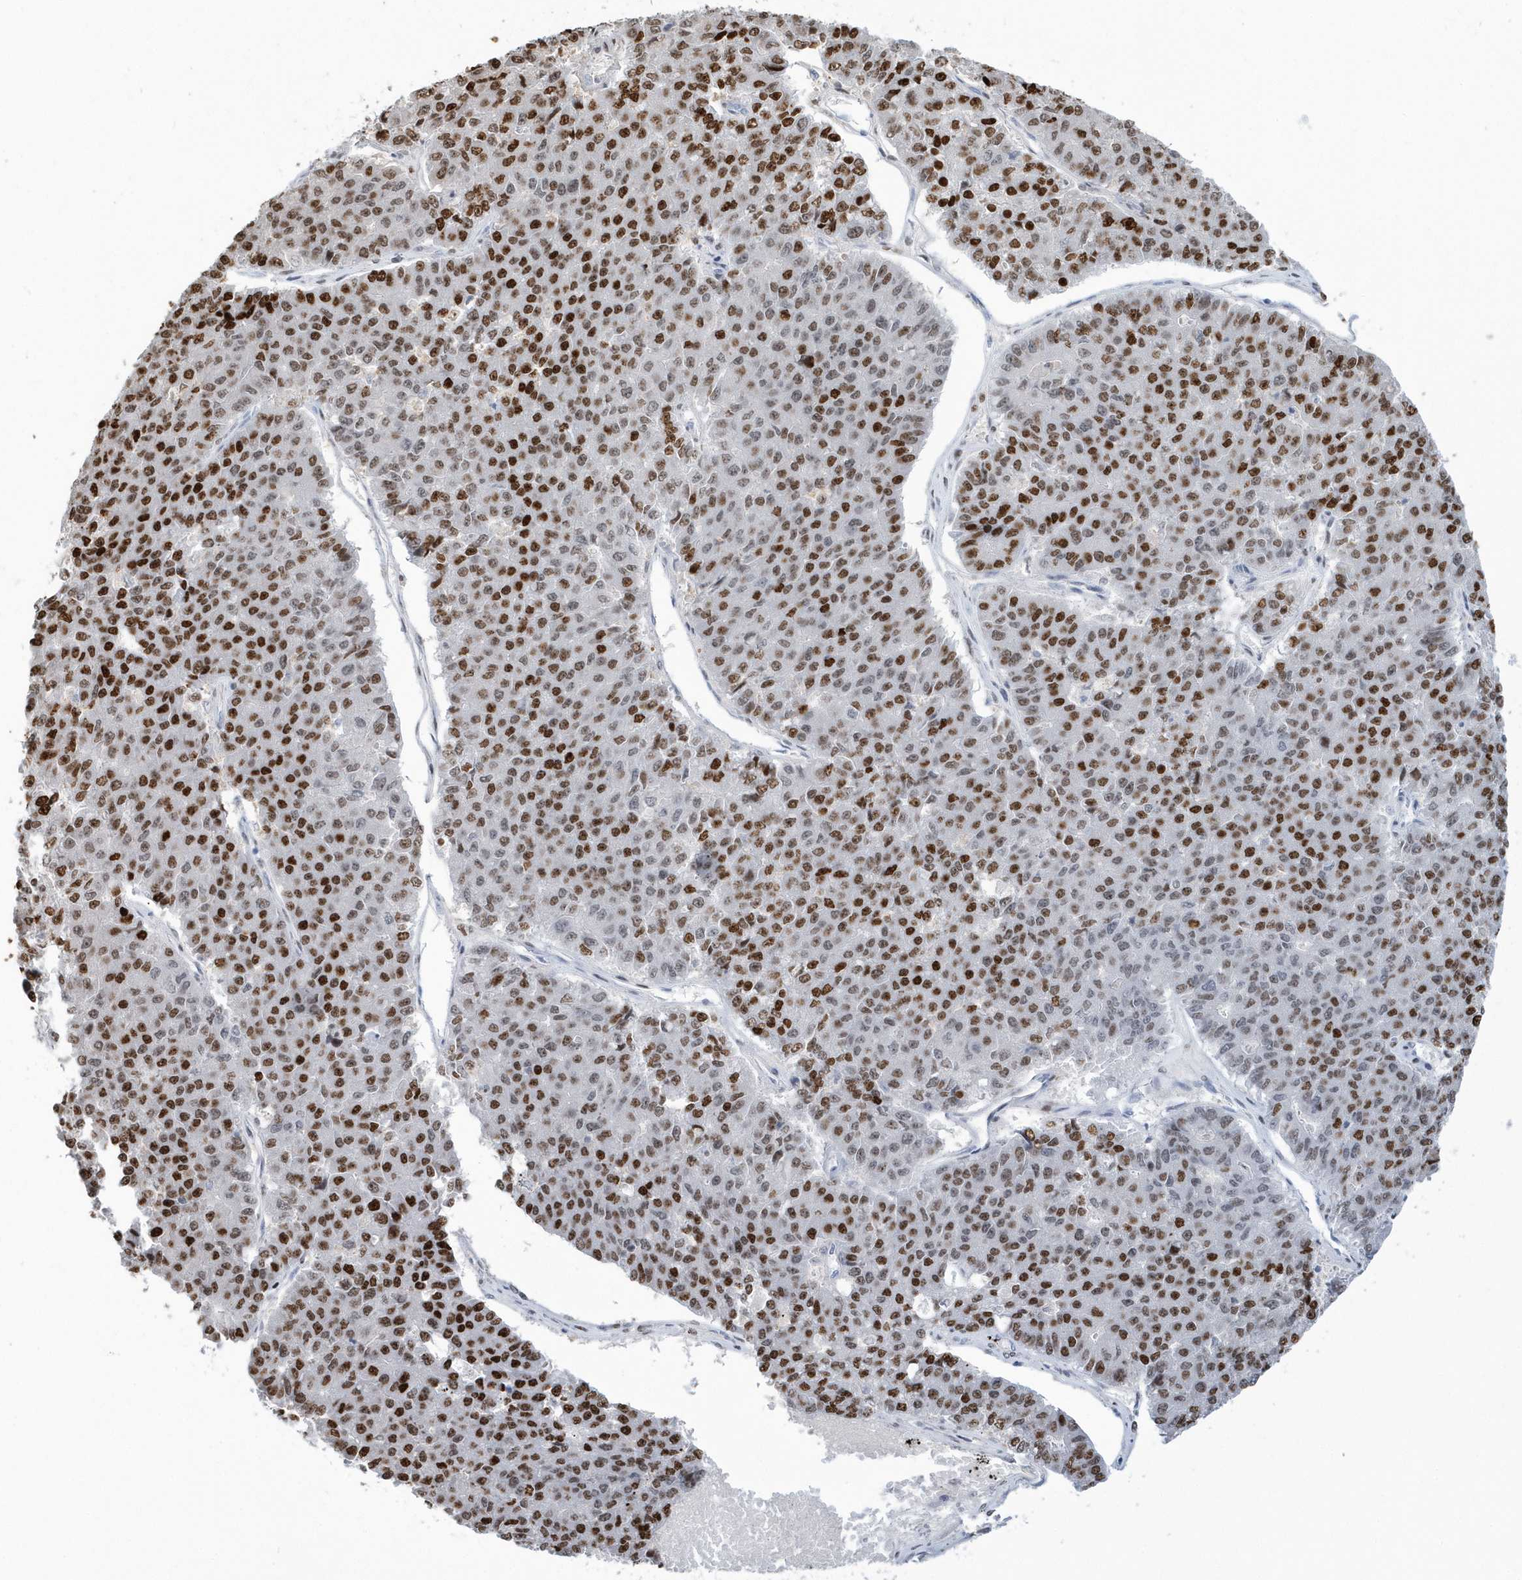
{"staining": {"intensity": "strong", "quantity": "25%-75%", "location": "nuclear"}, "tissue": "pancreatic cancer", "cell_type": "Tumor cells", "image_type": "cancer", "snomed": [{"axis": "morphology", "description": "Adenocarcinoma, NOS"}, {"axis": "topography", "description": "Pancreas"}], "caption": "Immunohistochemical staining of human adenocarcinoma (pancreatic) demonstrates strong nuclear protein expression in about 25%-75% of tumor cells.", "gene": "MACROH2A2", "patient": {"sex": "male", "age": 50}}